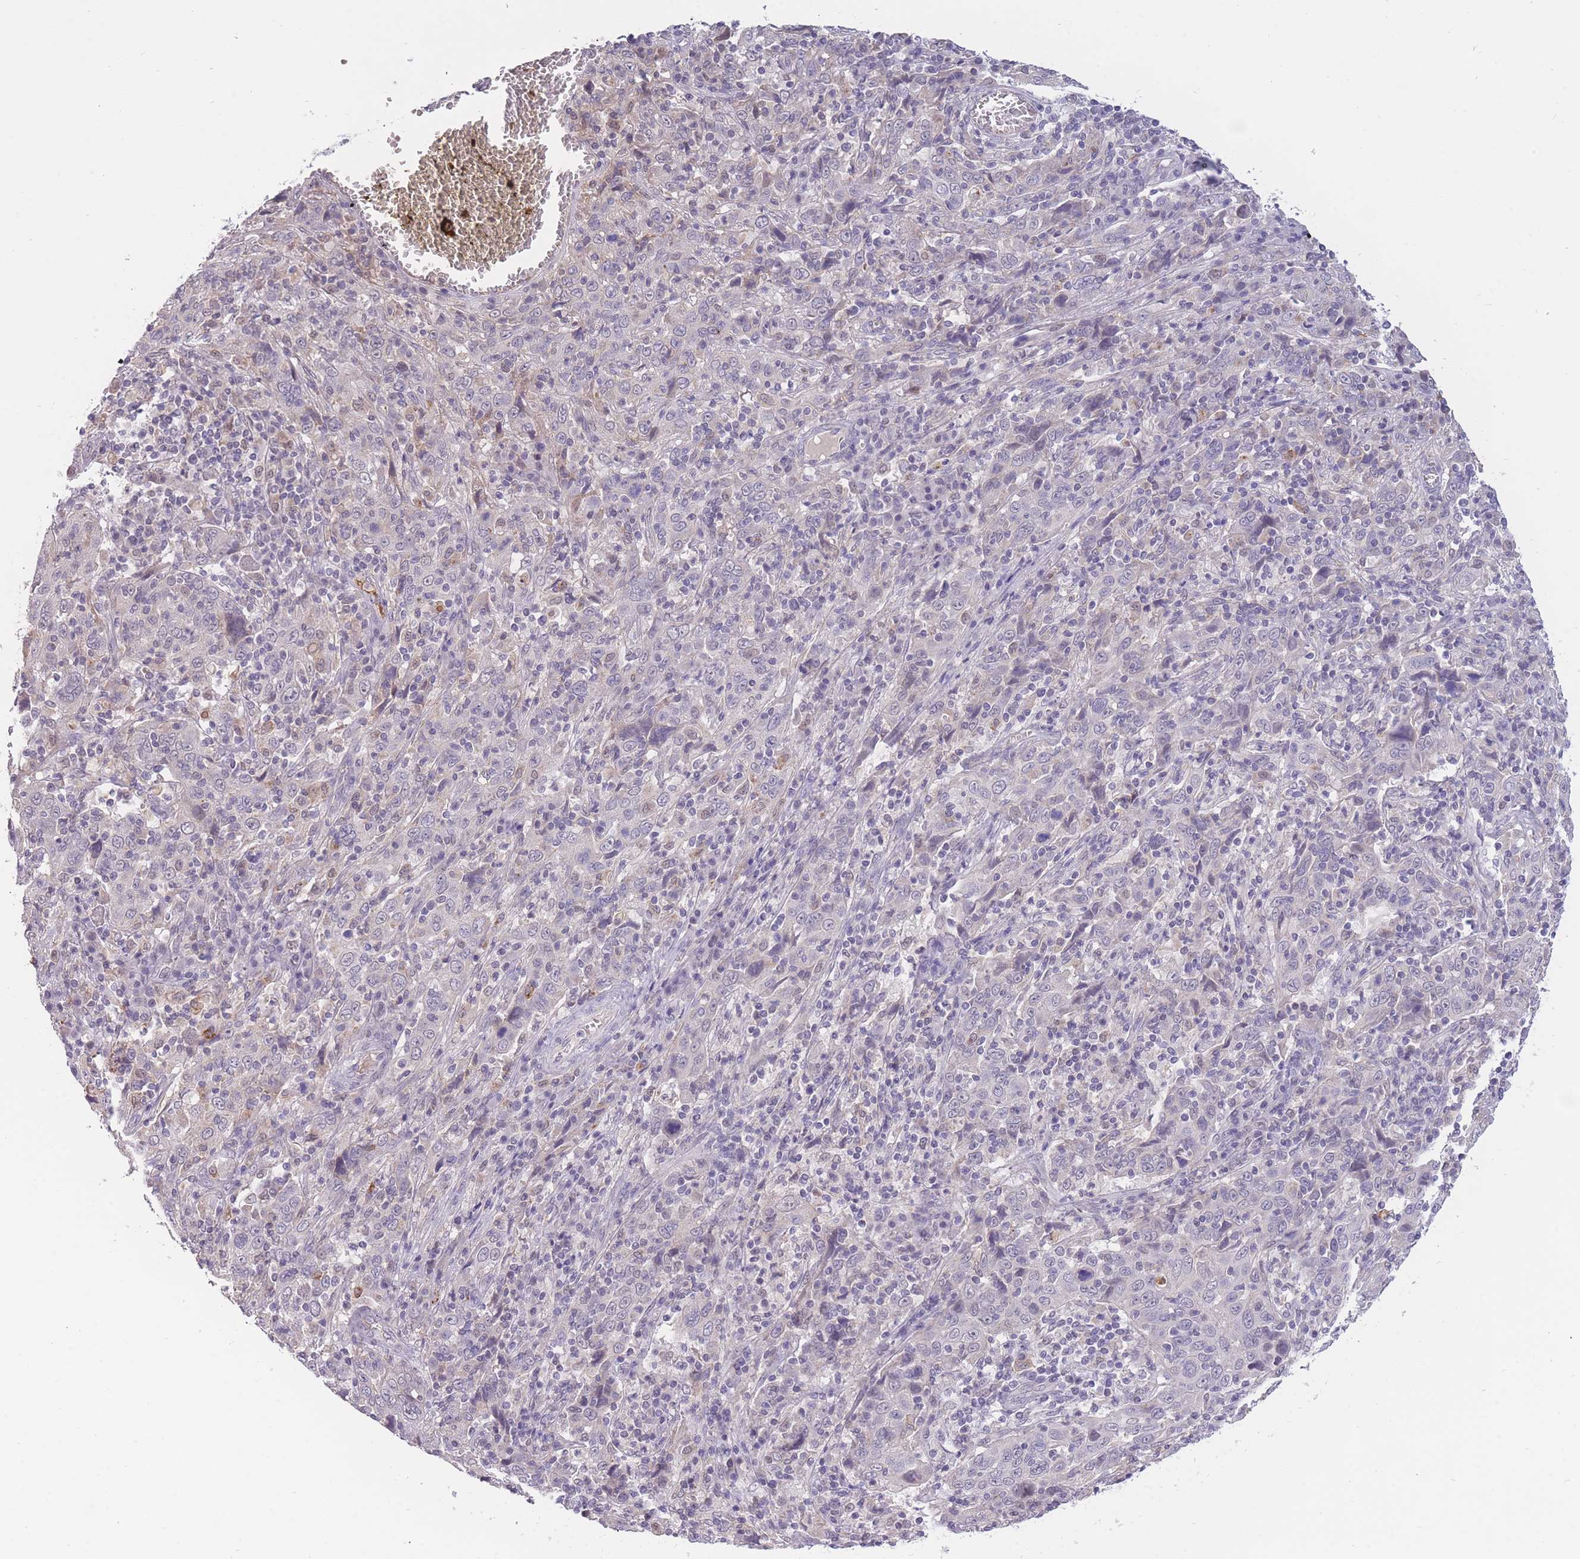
{"staining": {"intensity": "negative", "quantity": "none", "location": "none"}, "tissue": "cervical cancer", "cell_type": "Tumor cells", "image_type": "cancer", "snomed": [{"axis": "morphology", "description": "Squamous cell carcinoma, NOS"}, {"axis": "topography", "description": "Cervix"}], "caption": "High power microscopy micrograph of an immunohistochemistry (IHC) photomicrograph of cervical cancer (squamous cell carcinoma), revealing no significant expression in tumor cells.", "gene": "GOLGA6L25", "patient": {"sex": "female", "age": 46}}